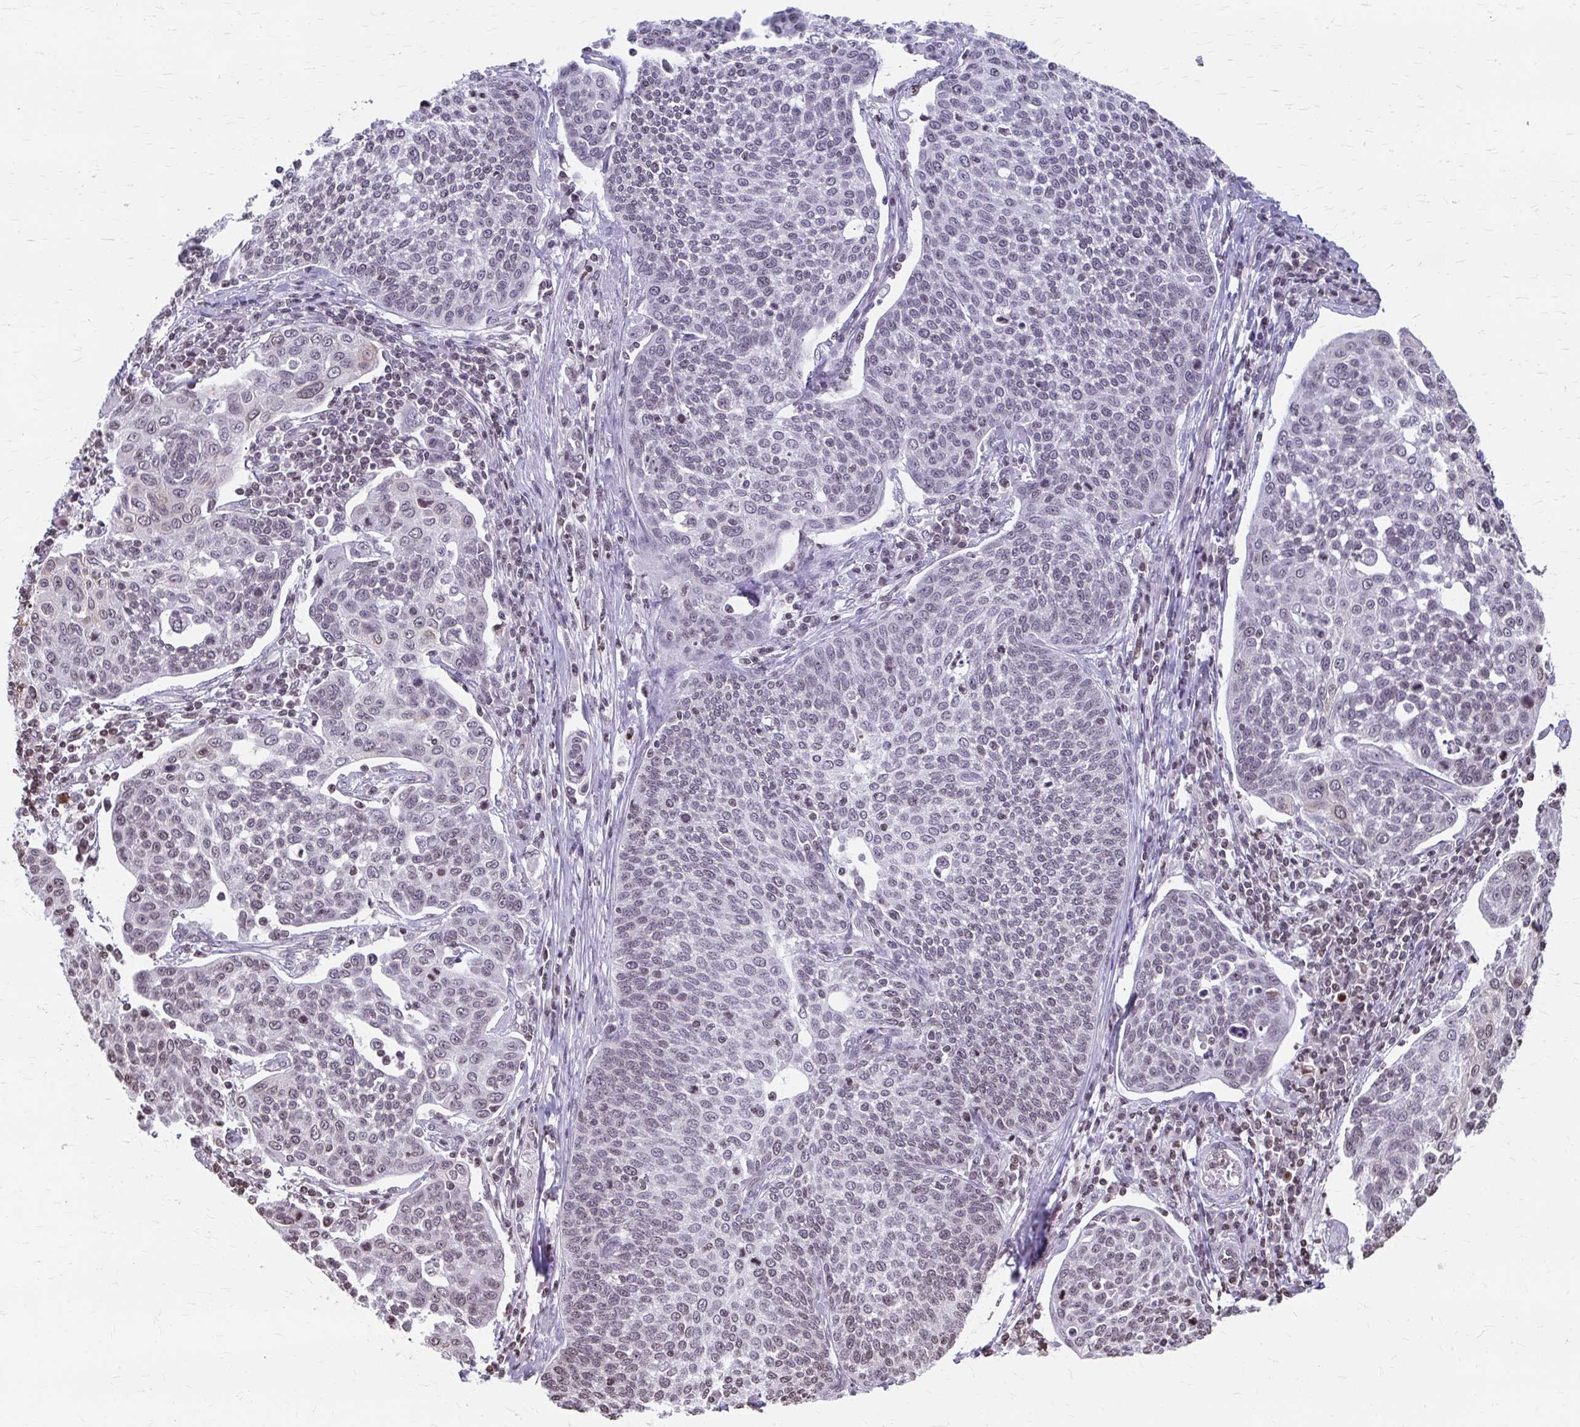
{"staining": {"intensity": "weak", "quantity": "<25%", "location": "nuclear"}, "tissue": "cervical cancer", "cell_type": "Tumor cells", "image_type": "cancer", "snomed": [{"axis": "morphology", "description": "Squamous cell carcinoma, NOS"}, {"axis": "topography", "description": "Cervix"}], "caption": "Cervical cancer (squamous cell carcinoma) was stained to show a protein in brown. There is no significant expression in tumor cells. The staining was performed using DAB to visualize the protein expression in brown, while the nuclei were stained in blue with hematoxylin (Magnification: 20x).", "gene": "ORC3", "patient": {"sex": "female", "age": 34}}